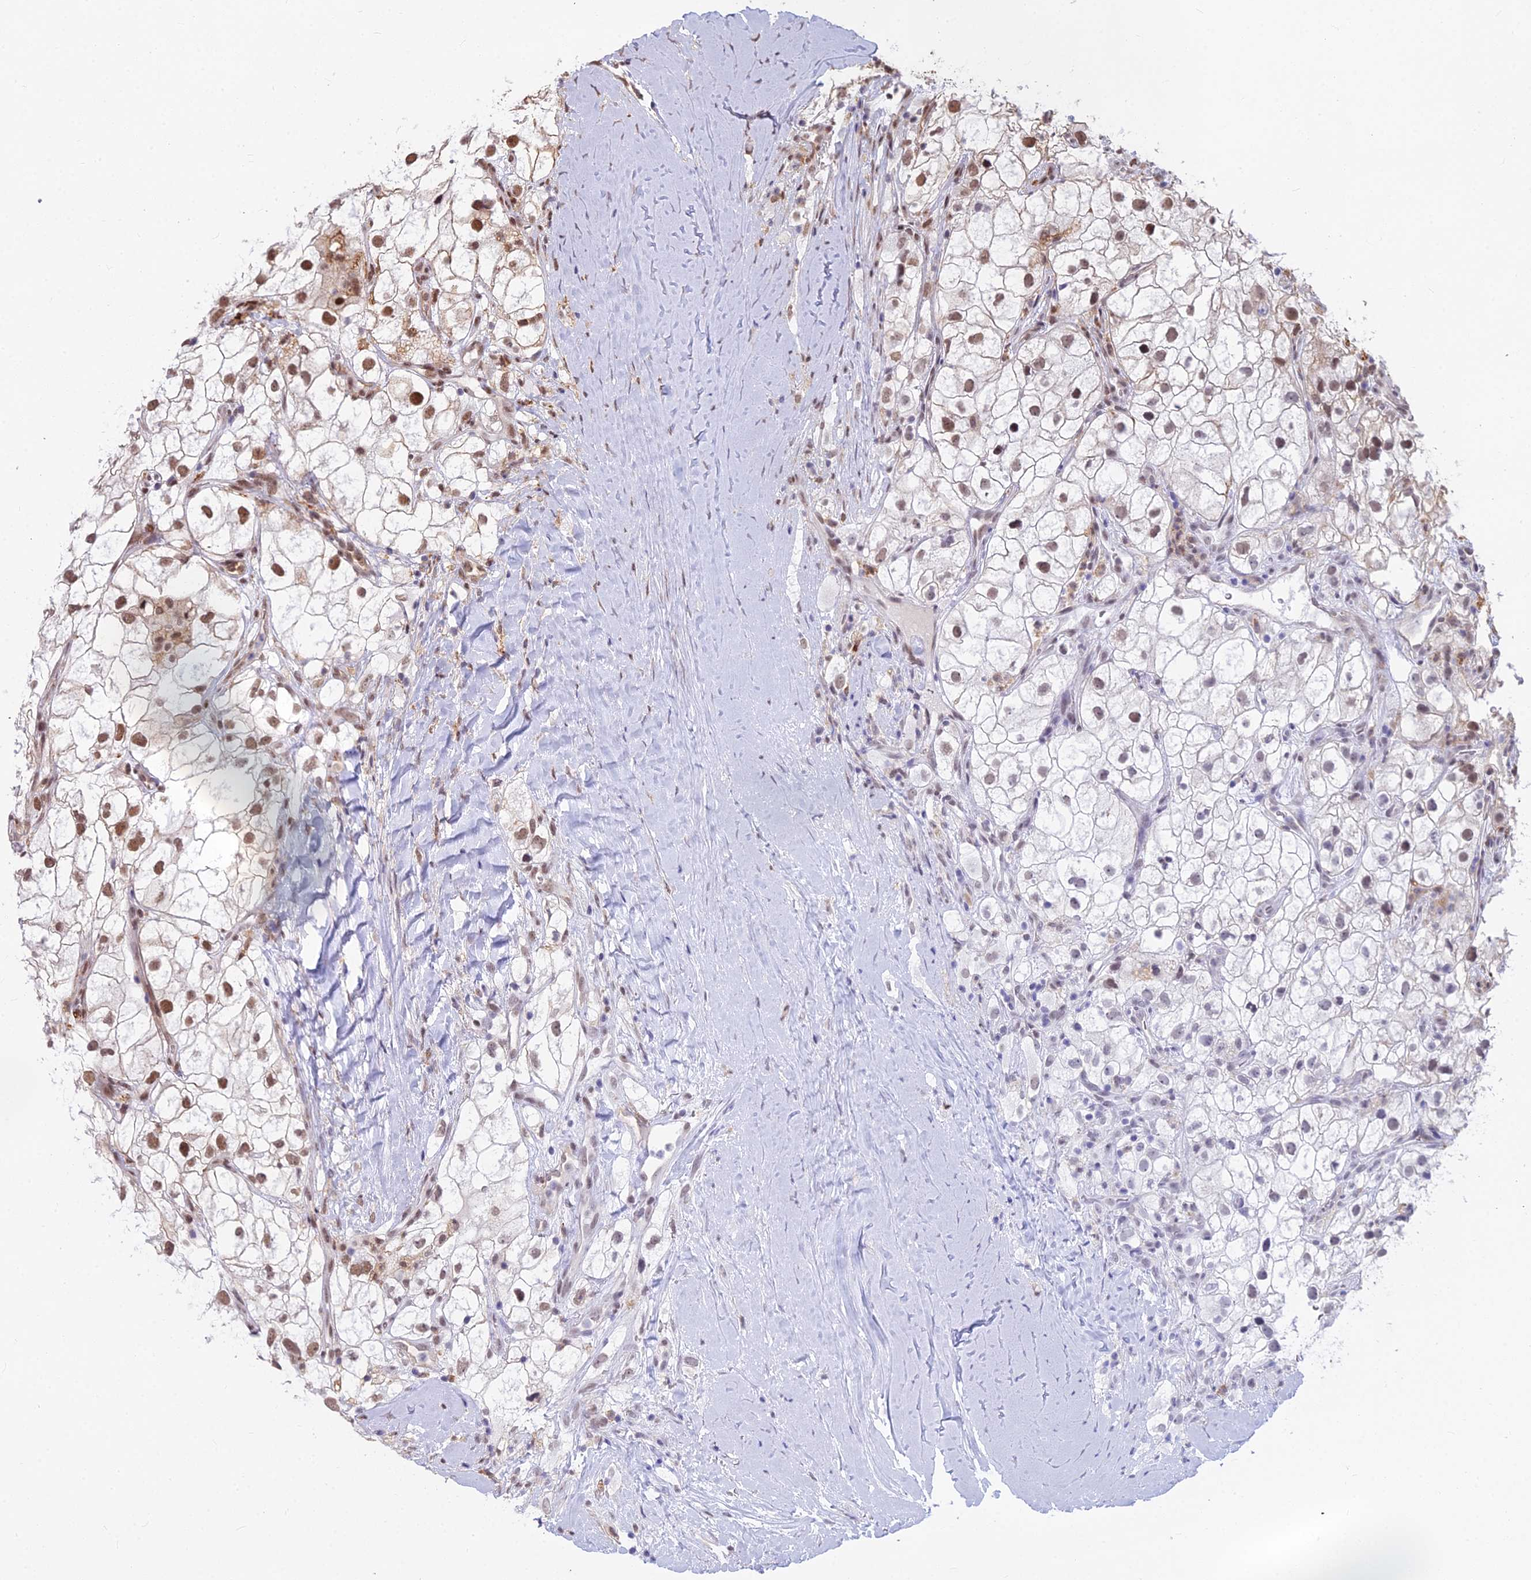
{"staining": {"intensity": "moderate", "quantity": "25%-75%", "location": "nuclear"}, "tissue": "renal cancer", "cell_type": "Tumor cells", "image_type": "cancer", "snomed": [{"axis": "morphology", "description": "Adenocarcinoma, NOS"}, {"axis": "topography", "description": "Kidney"}], "caption": "Adenocarcinoma (renal) stained with a brown dye displays moderate nuclear positive positivity in about 25%-75% of tumor cells.", "gene": "ALG10", "patient": {"sex": "male", "age": 59}}